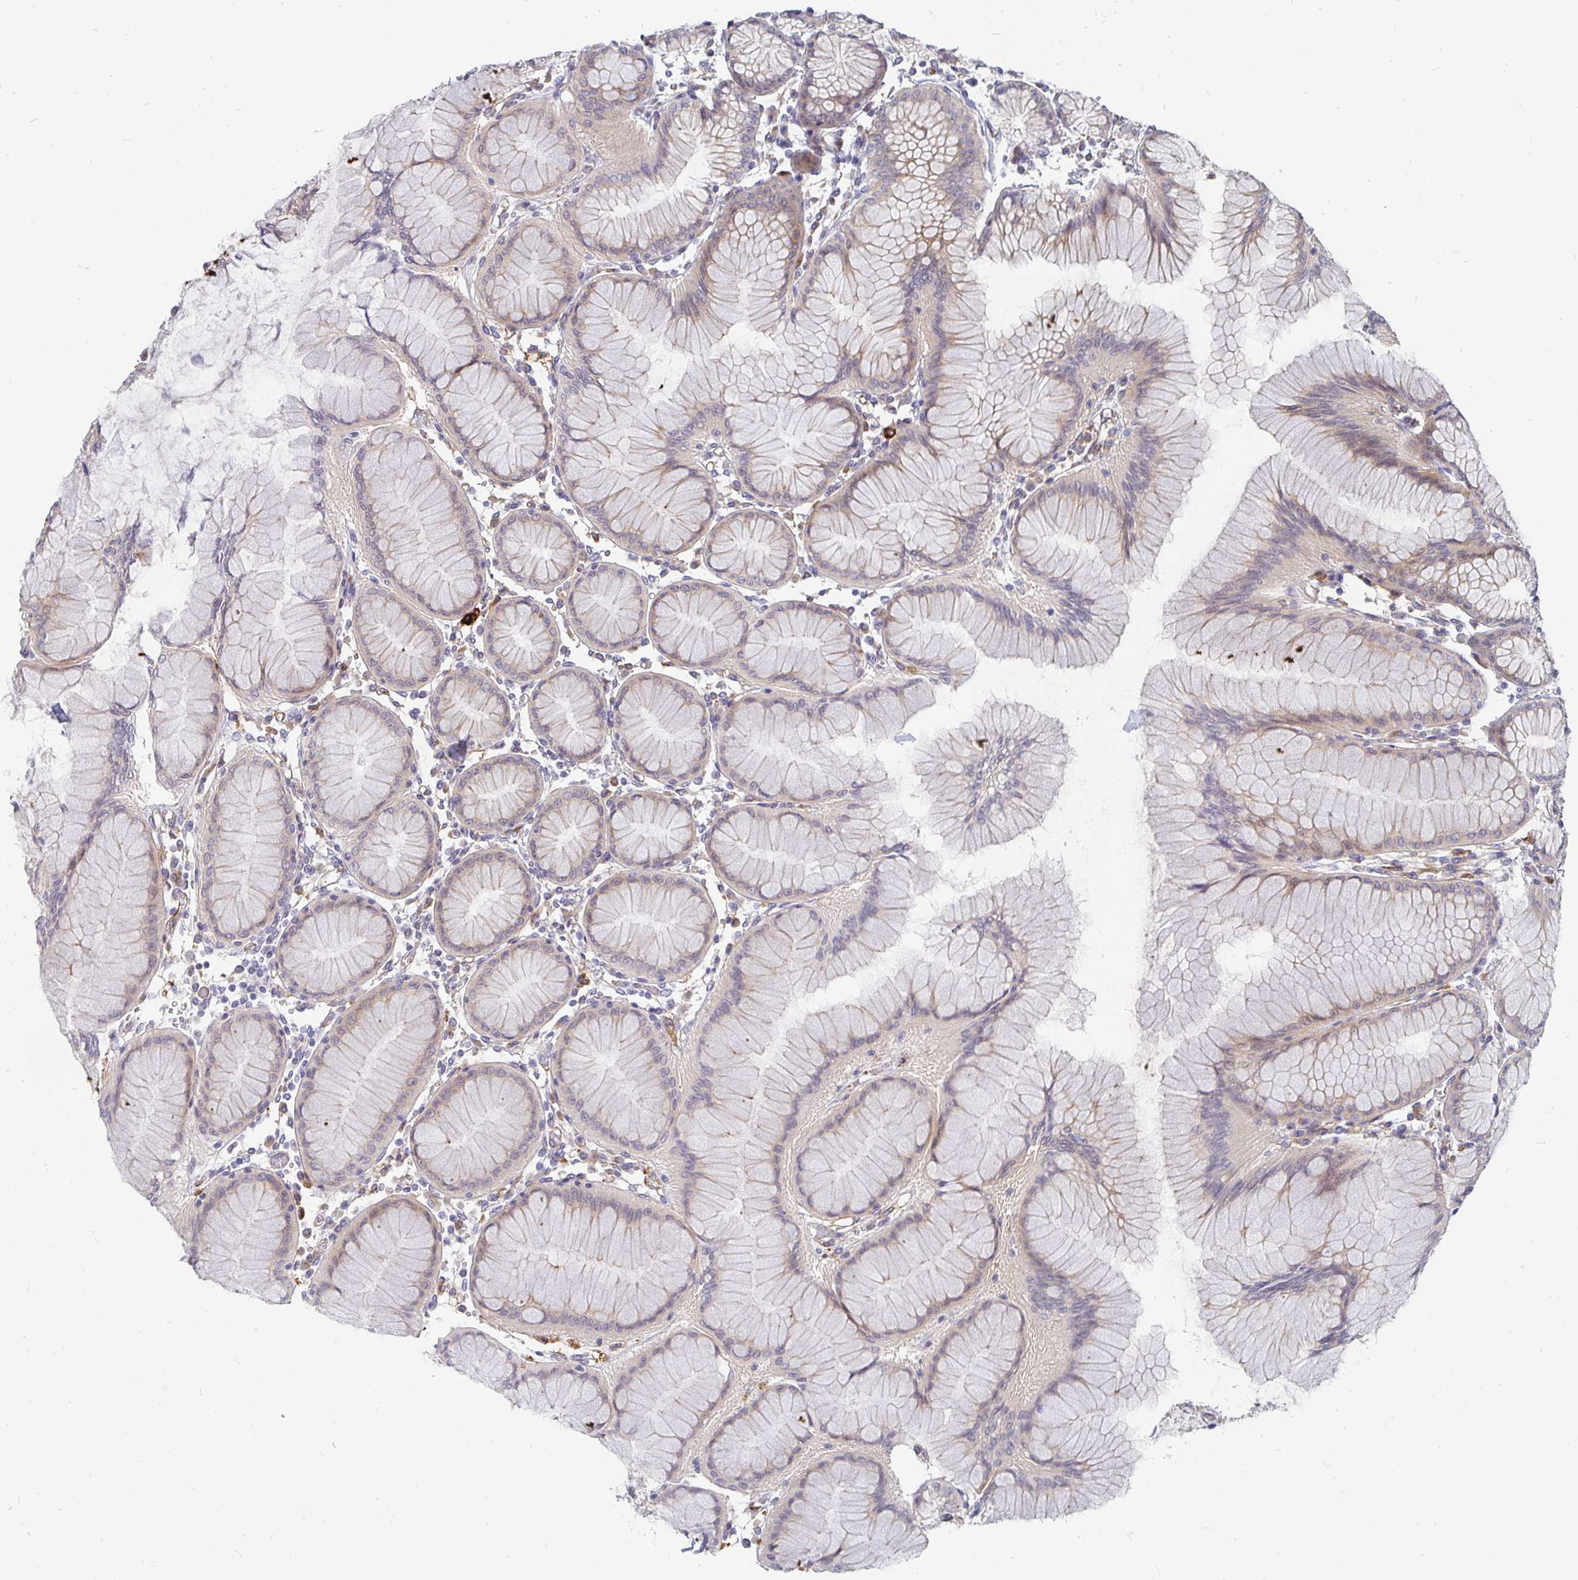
{"staining": {"intensity": "moderate", "quantity": "<25%", "location": "cytoplasmic/membranous"}, "tissue": "stomach", "cell_type": "Glandular cells", "image_type": "normal", "snomed": [{"axis": "morphology", "description": "Normal tissue, NOS"}, {"axis": "topography", "description": "Stomach"}], "caption": "Immunohistochemical staining of benign human stomach exhibits <25% levels of moderate cytoplasmic/membranous protein expression in about <25% of glandular cells. (brown staining indicates protein expression, while blue staining denotes nuclei).", "gene": "CCDC85A", "patient": {"sex": "female", "age": 57}}